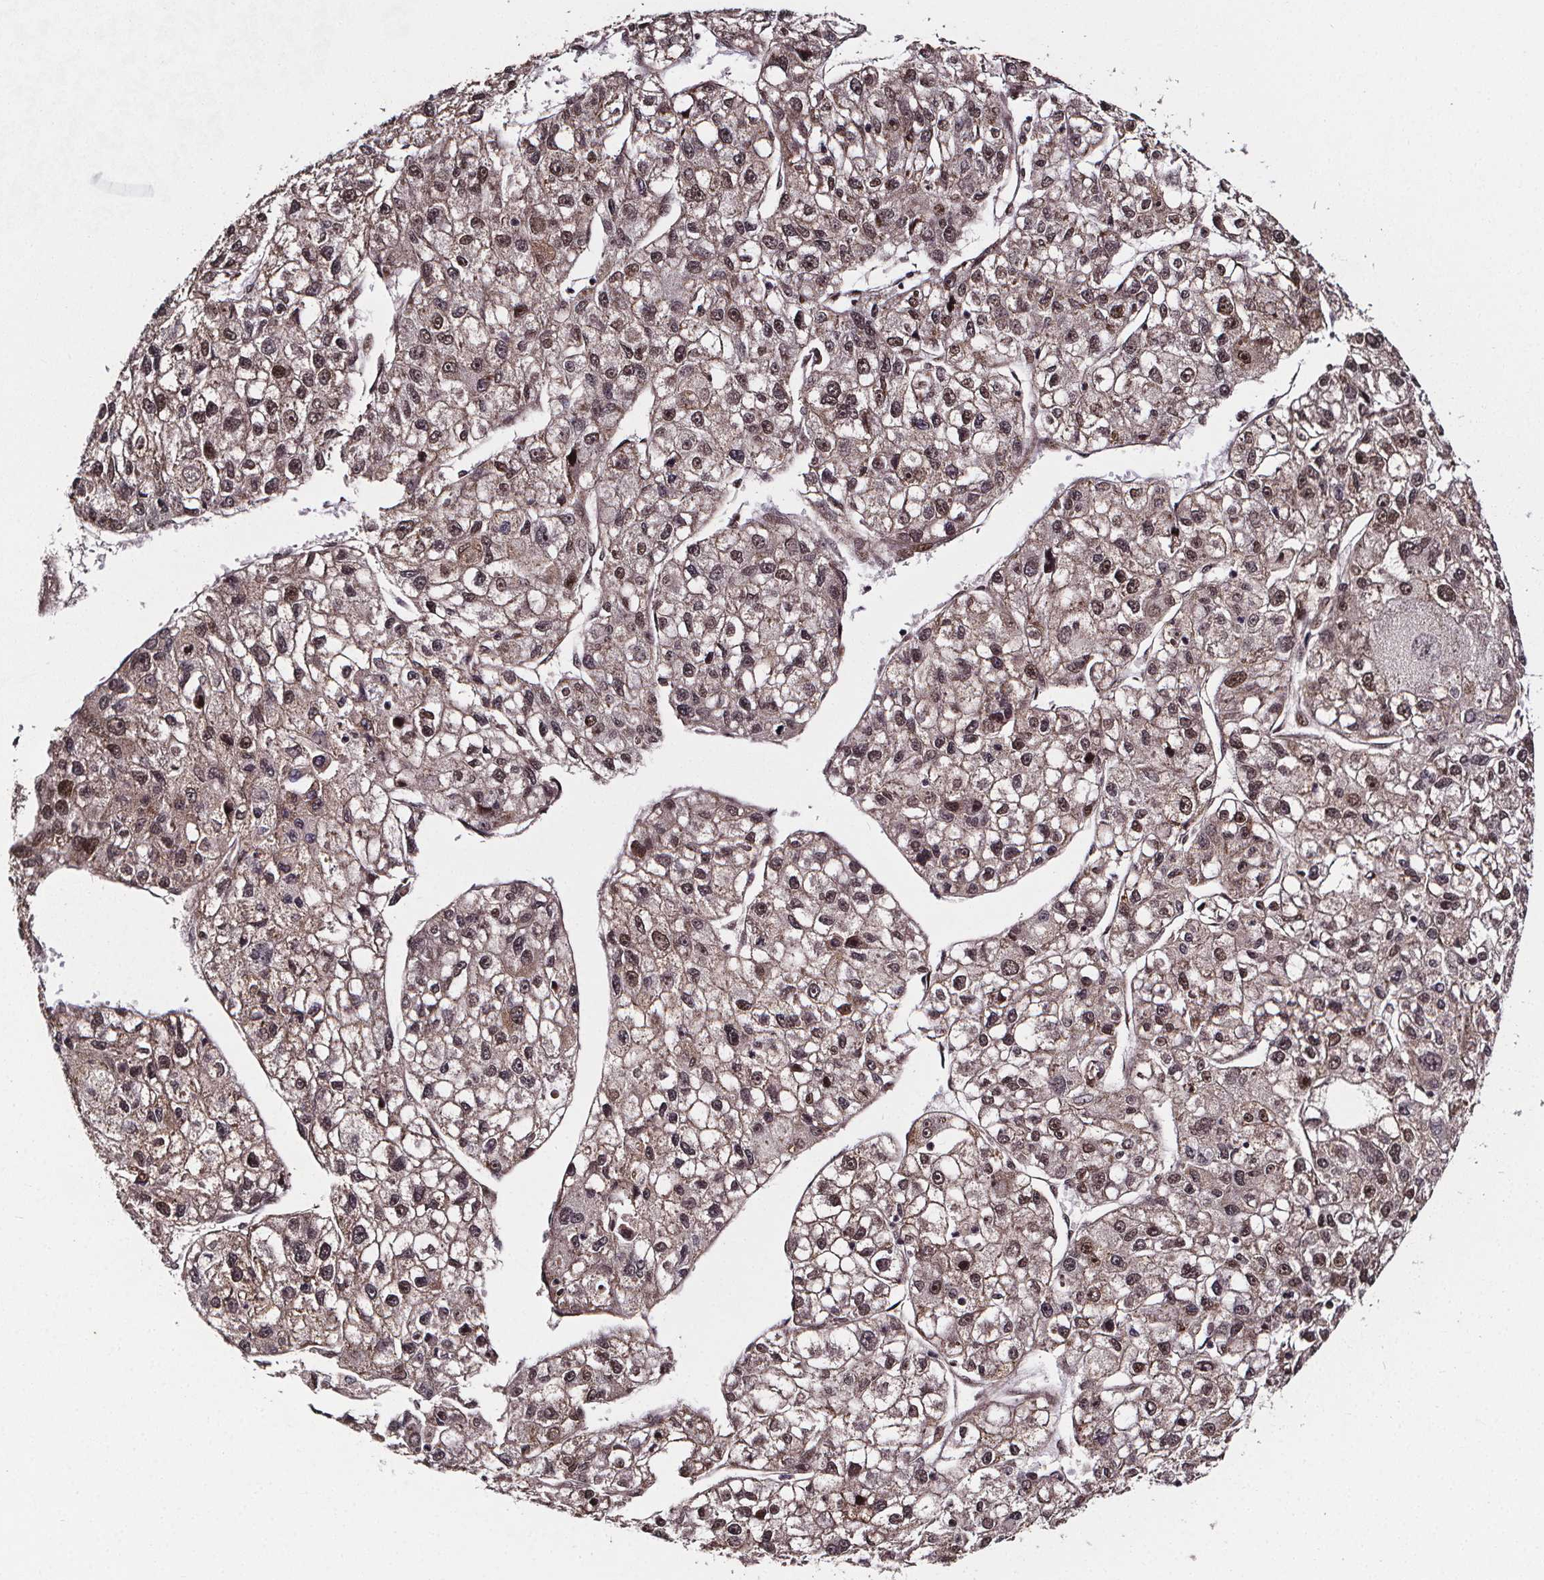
{"staining": {"intensity": "weak", "quantity": "25%-75%", "location": "cytoplasmic/membranous"}, "tissue": "liver cancer", "cell_type": "Tumor cells", "image_type": "cancer", "snomed": [{"axis": "morphology", "description": "Carcinoma, Hepatocellular, NOS"}, {"axis": "topography", "description": "Liver"}], "caption": "There is low levels of weak cytoplasmic/membranous staining in tumor cells of liver hepatocellular carcinoma, as demonstrated by immunohistochemical staining (brown color).", "gene": "DDIT3", "patient": {"sex": "male", "age": 56}}